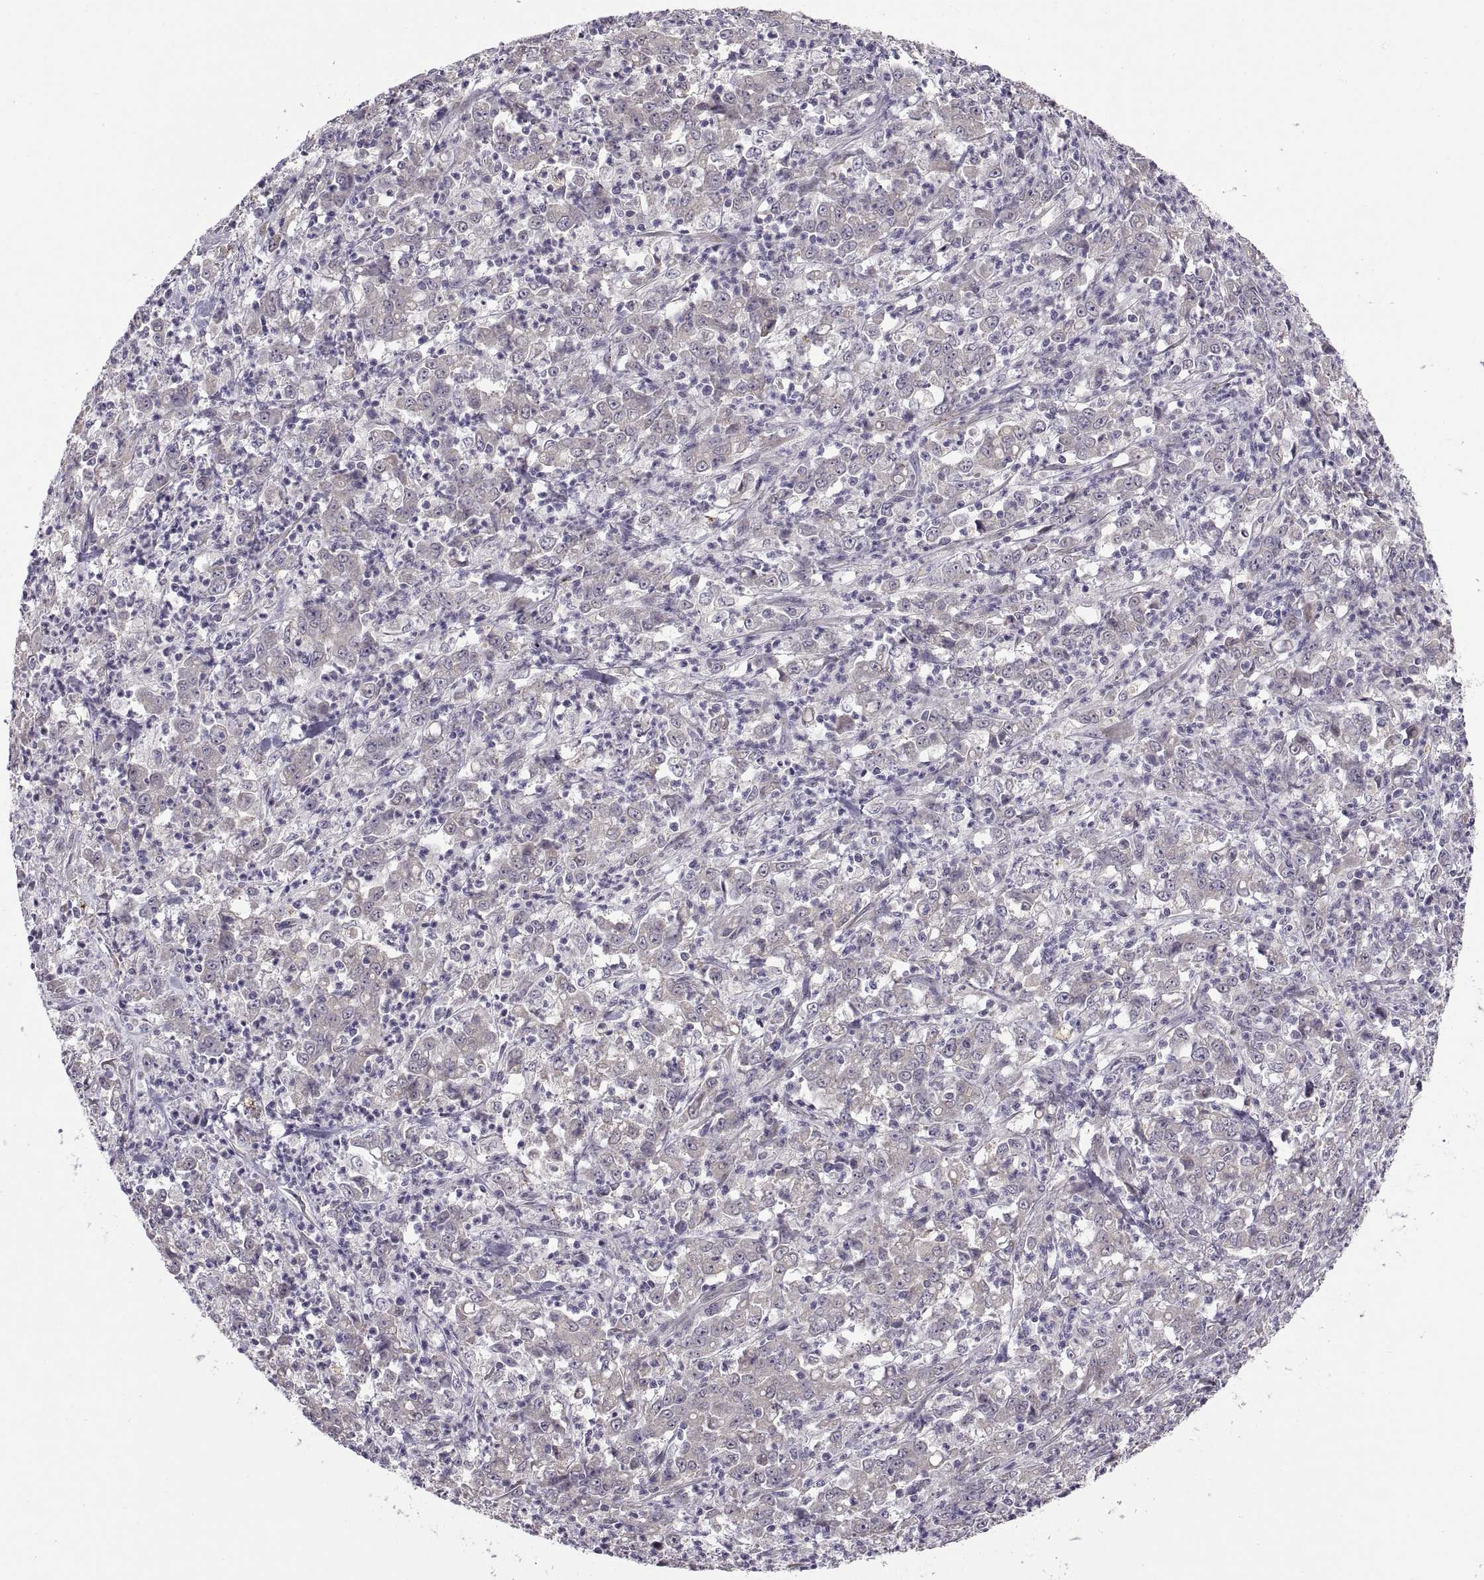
{"staining": {"intensity": "negative", "quantity": "none", "location": "none"}, "tissue": "stomach cancer", "cell_type": "Tumor cells", "image_type": "cancer", "snomed": [{"axis": "morphology", "description": "Adenocarcinoma, NOS"}, {"axis": "topography", "description": "Stomach, lower"}], "caption": "Histopathology image shows no significant protein expression in tumor cells of stomach cancer (adenocarcinoma). (Brightfield microscopy of DAB (3,3'-diaminobenzidine) immunohistochemistry at high magnification).", "gene": "ACSBG2", "patient": {"sex": "female", "age": 71}}